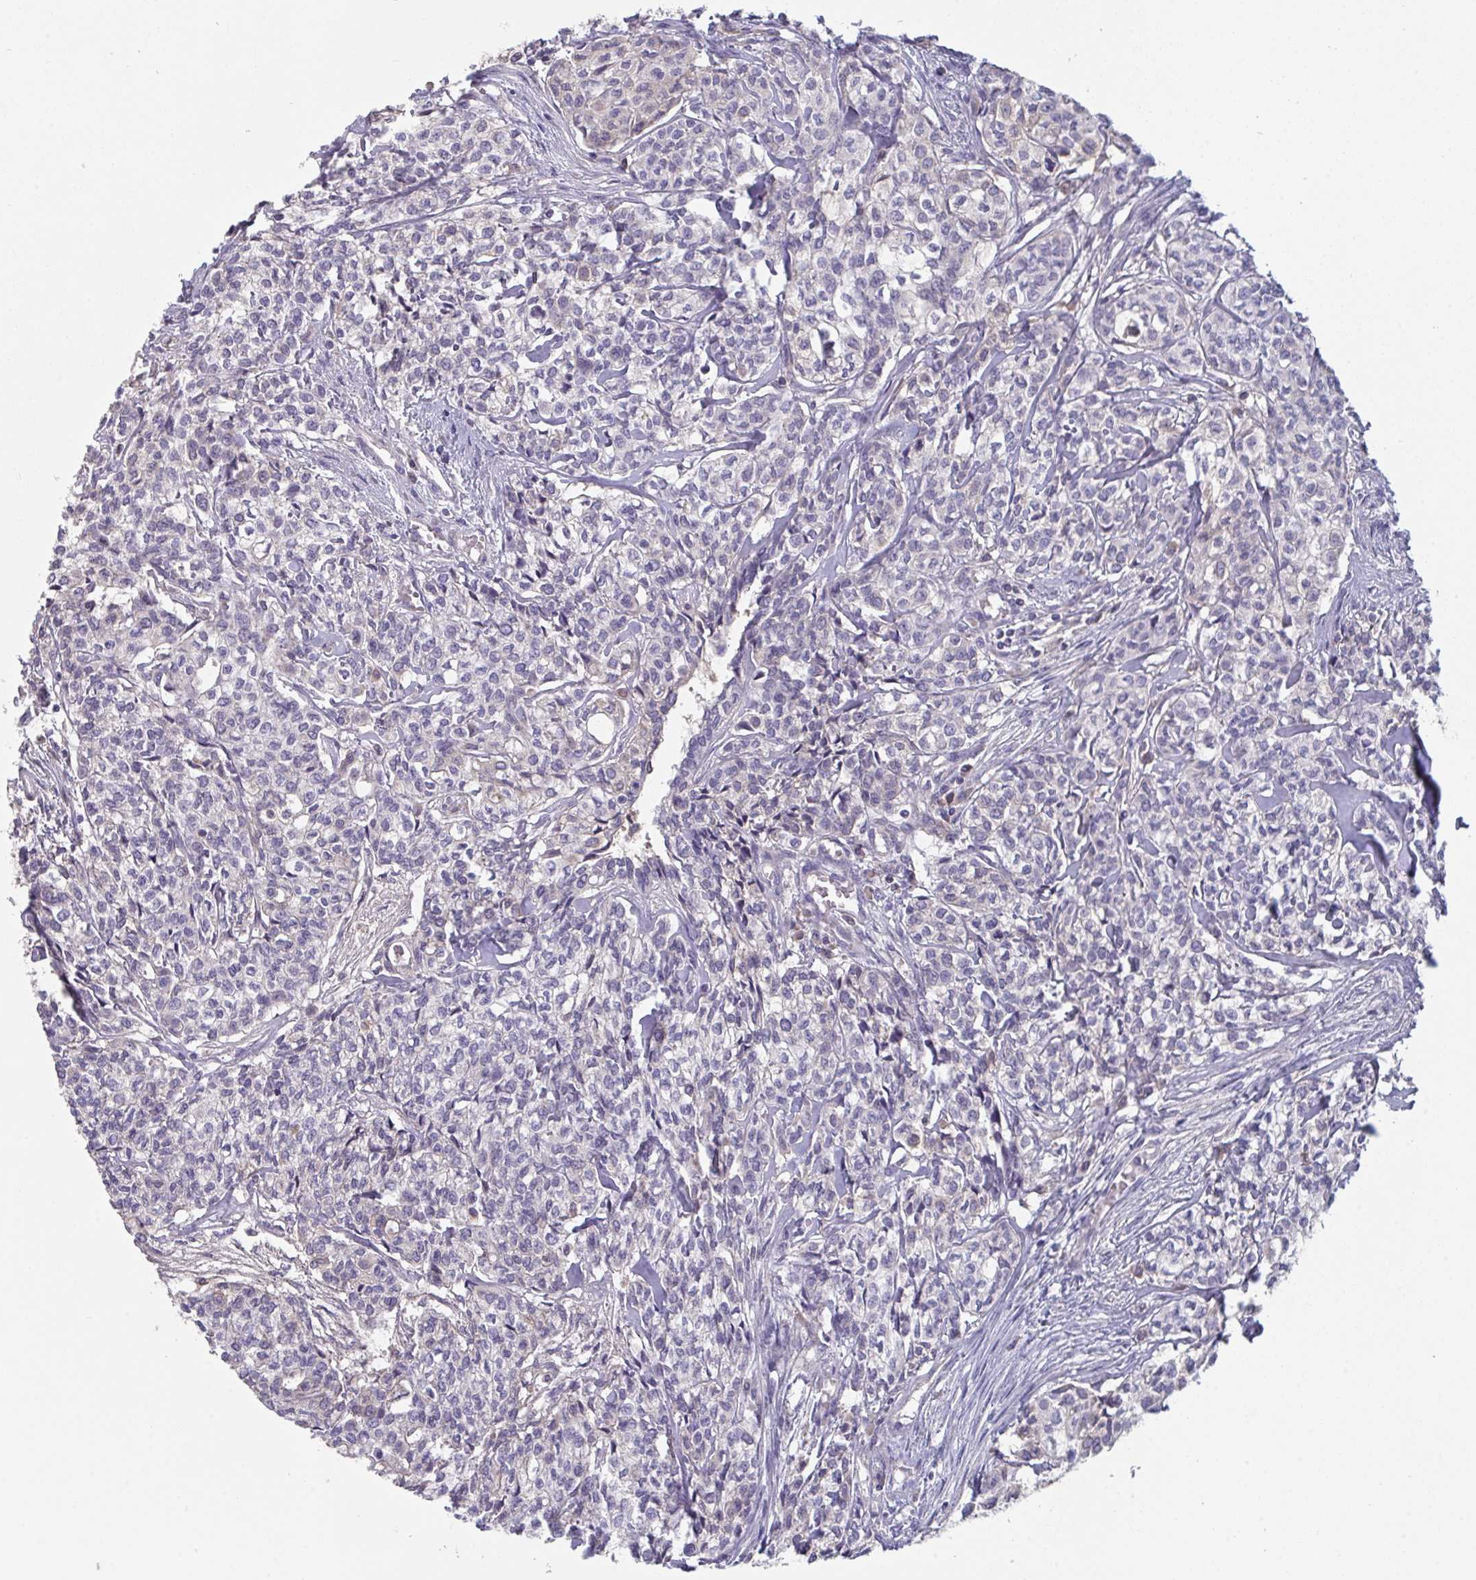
{"staining": {"intensity": "weak", "quantity": "<25%", "location": "cytoplasmic/membranous"}, "tissue": "head and neck cancer", "cell_type": "Tumor cells", "image_type": "cancer", "snomed": [{"axis": "morphology", "description": "Adenocarcinoma, NOS"}, {"axis": "topography", "description": "Head-Neck"}], "caption": "Human adenocarcinoma (head and neck) stained for a protein using immunohistochemistry demonstrates no expression in tumor cells.", "gene": "HGFAC", "patient": {"sex": "male", "age": 81}}